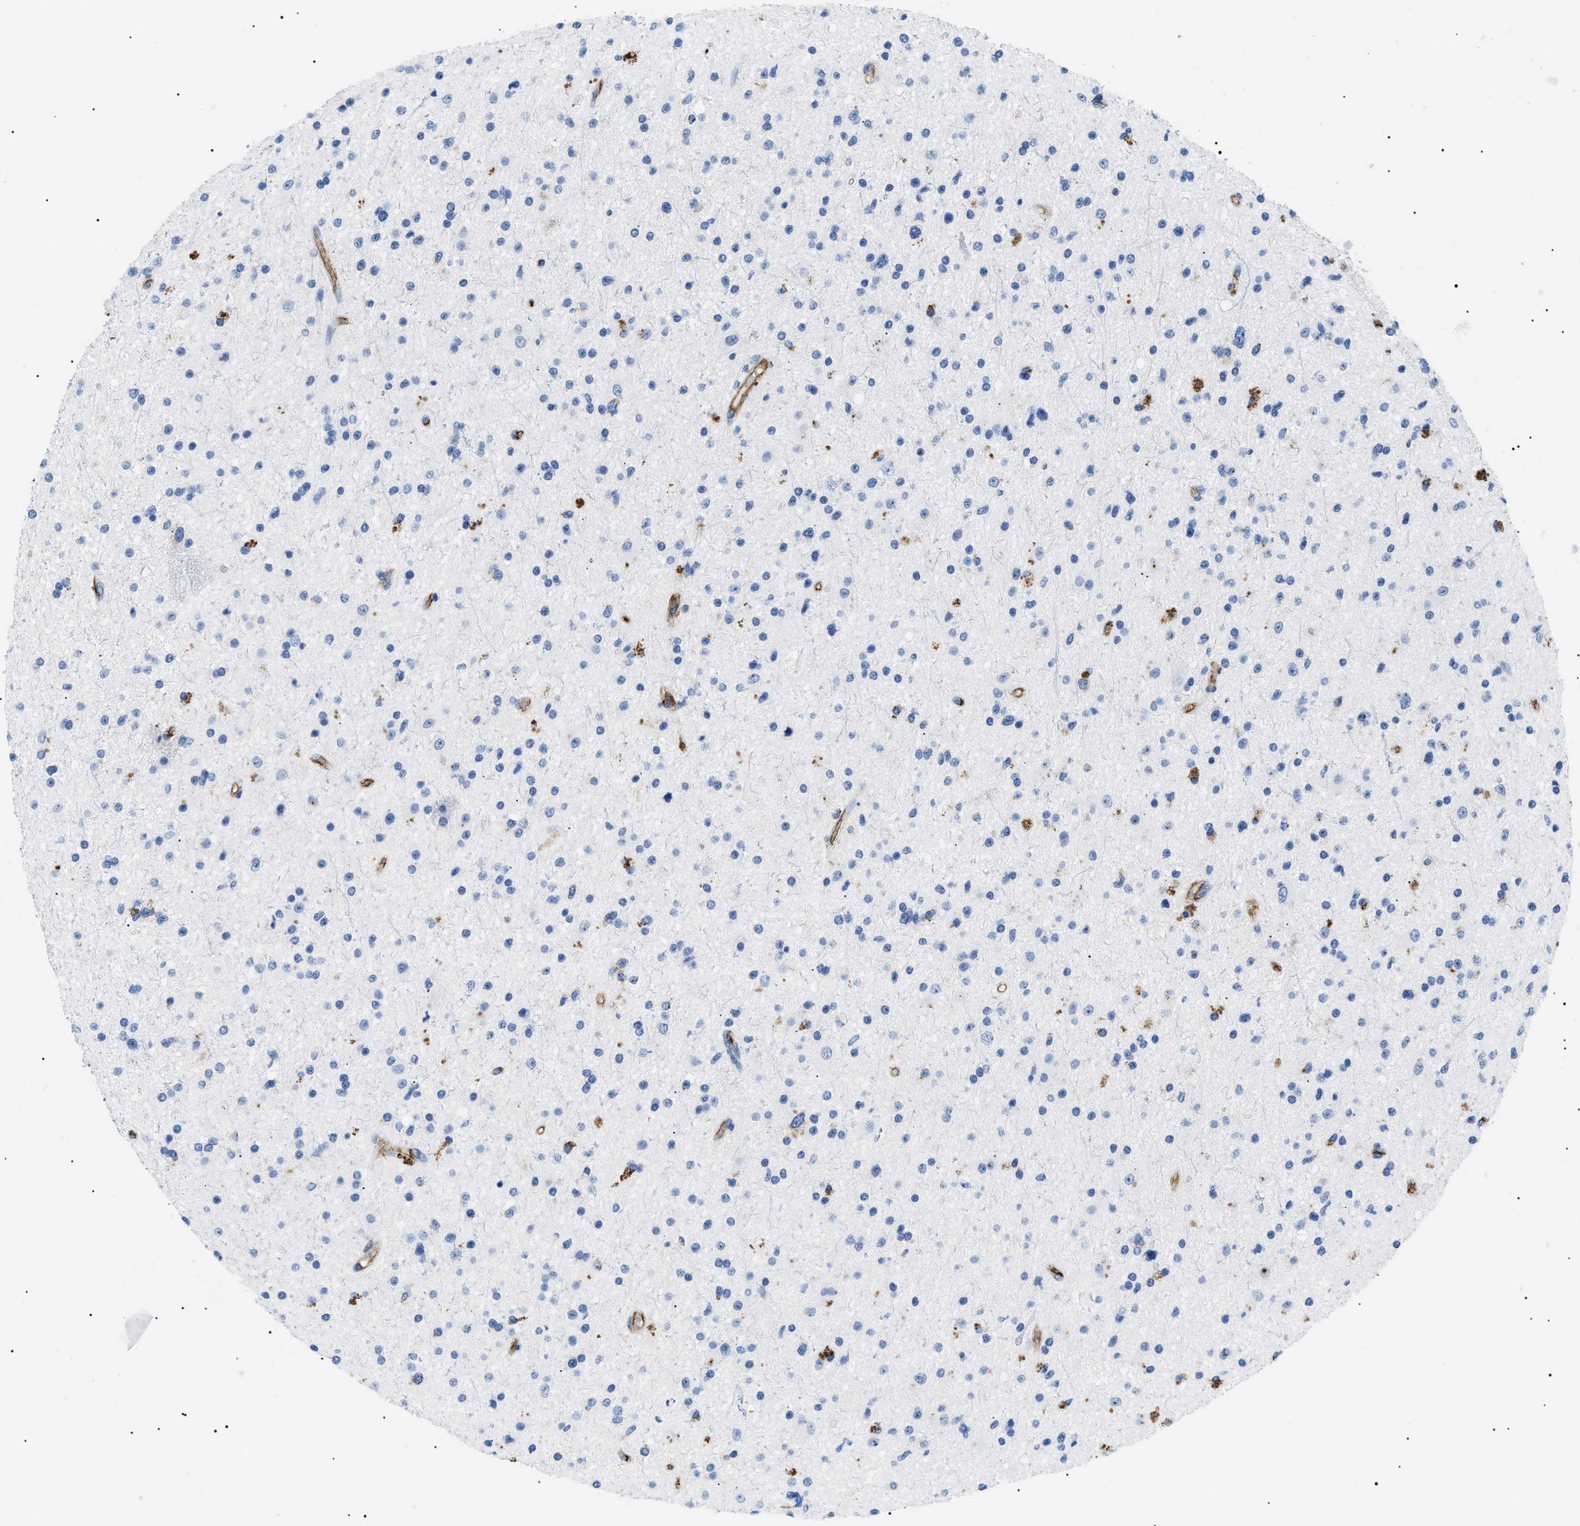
{"staining": {"intensity": "negative", "quantity": "none", "location": "none"}, "tissue": "glioma", "cell_type": "Tumor cells", "image_type": "cancer", "snomed": [{"axis": "morphology", "description": "Glioma, malignant, High grade"}, {"axis": "topography", "description": "Brain"}], "caption": "Tumor cells show no significant staining in glioma.", "gene": "PODXL", "patient": {"sex": "male", "age": 33}}